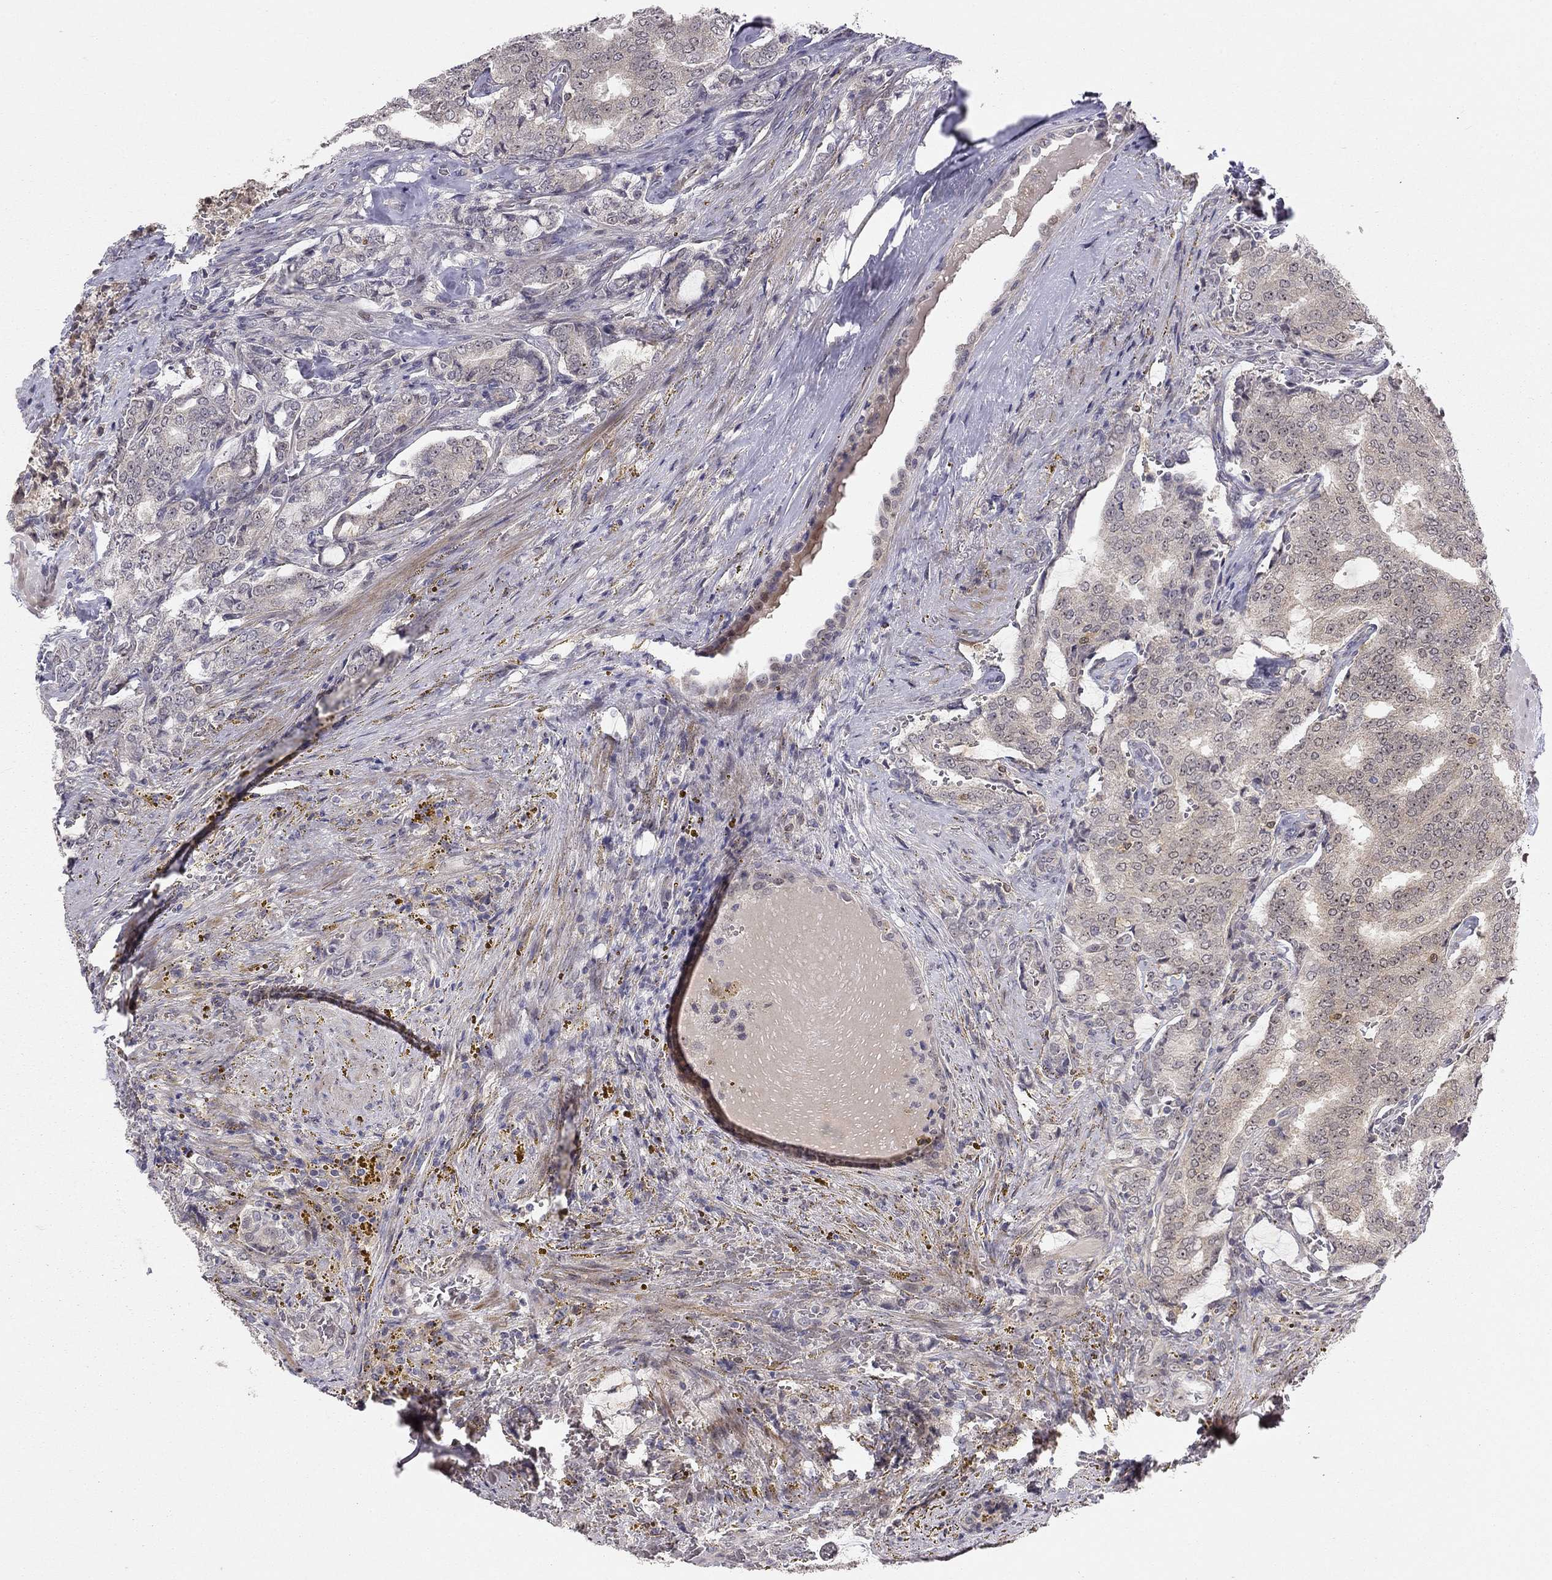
{"staining": {"intensity": "negative", "quantity": "none", "location": "none"}, "tissue": "prostate cancer", "cell_type": "Tumor cells", "image_type": "cancer", "snomed": [{"axis": "morphology", "description": "Adenocarcinoma, NOS"}, {"axis": "topography", "description": "Prostate"}], "caption": "Immunohistochemistry image of human prostate adenocarcinoma stained for a protein (brown), which reveals no staining in tumor cells. (Brightfield microscopy of DAB immunohistochemistry (IHC) at high magnification).", "gene": "STXBP6", "patient": {"sex": "male", "age": 65}}